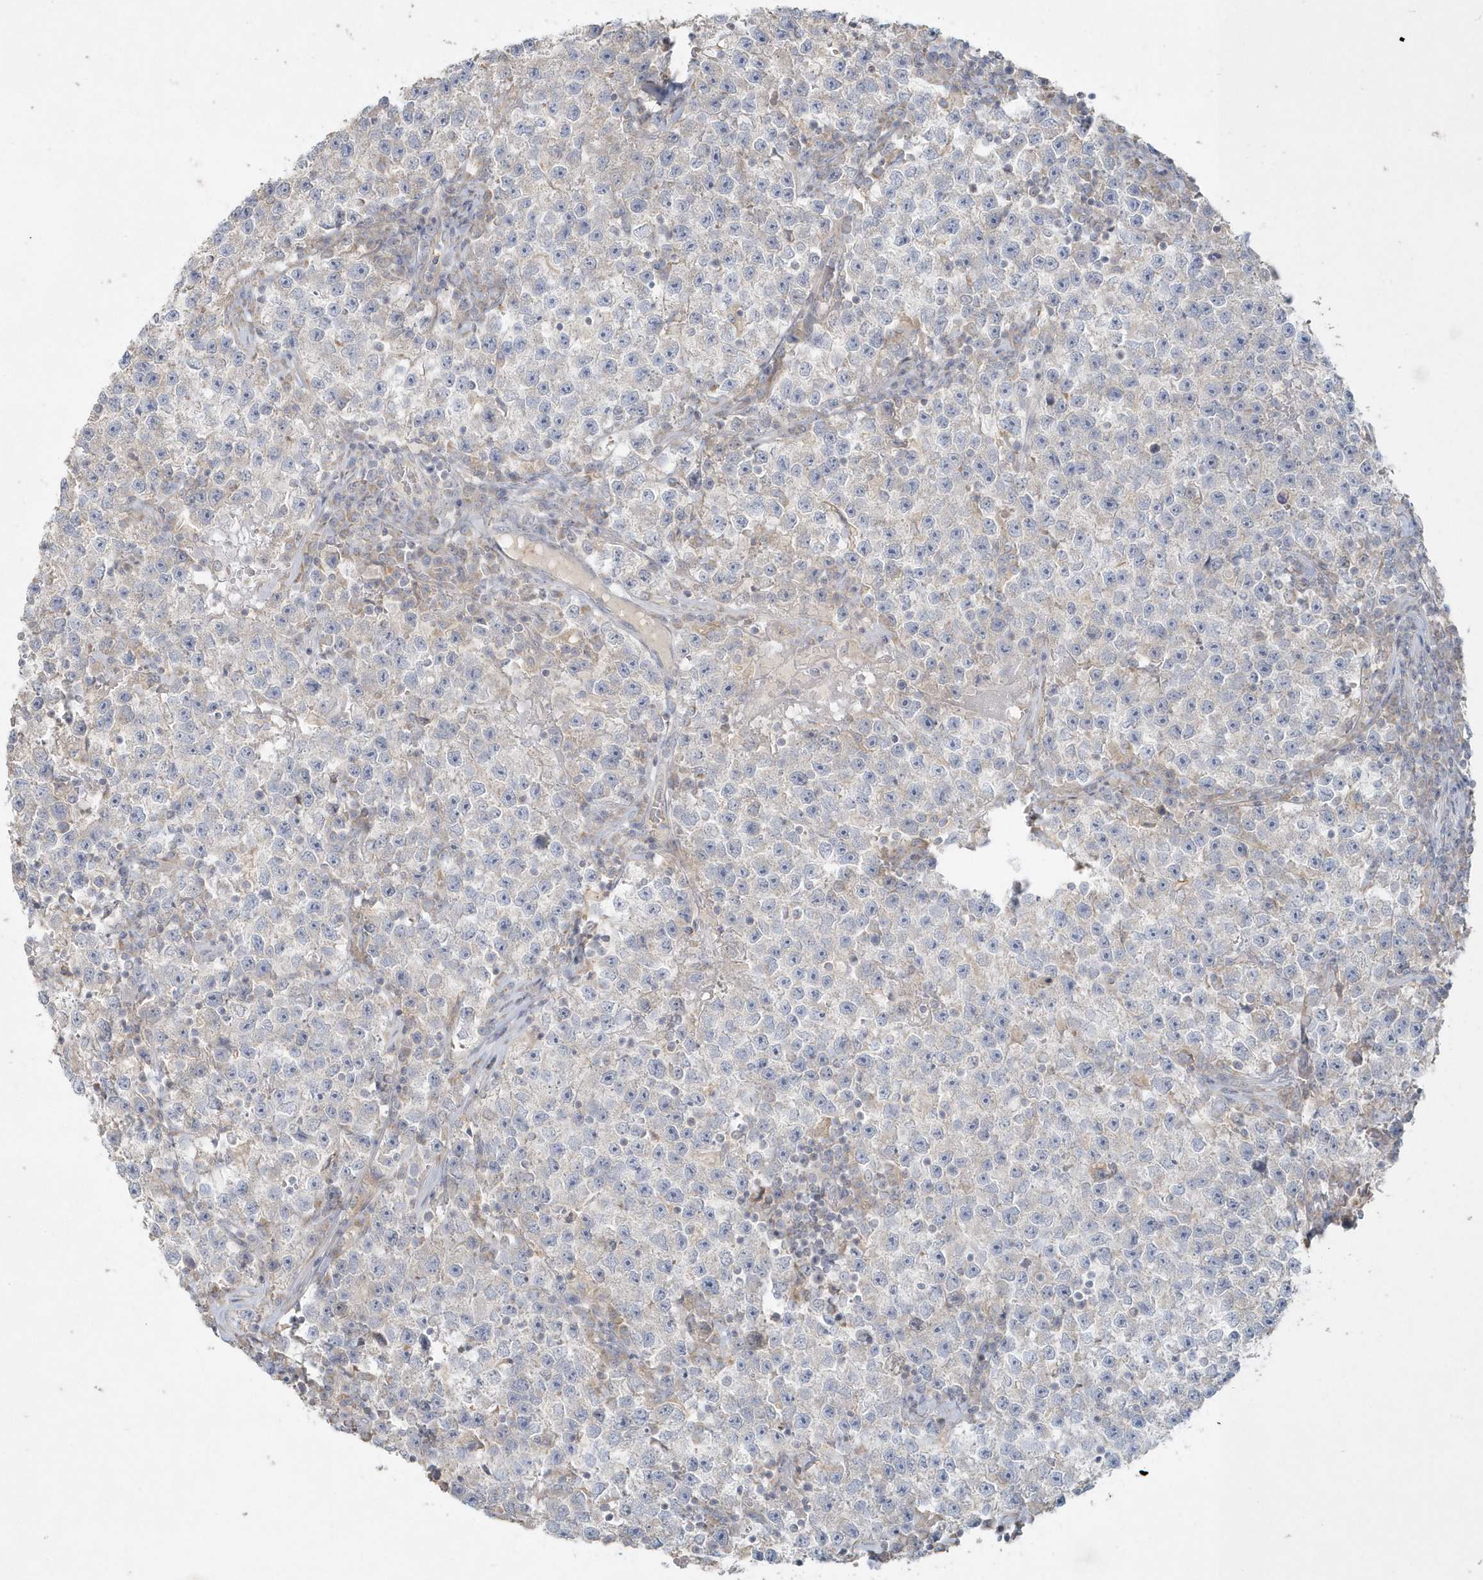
{"staining": {"intensity": "negative", "quantity": "none", "location": "none"}, "tissue": "testis cancer", "cell_type": "Tumor cells", "image_type": "cancer", "snomed": [{"axis": "morphology", "description": "Seminoma, NOS"}, {"axis": "topography", "description": "Testis"}], "caption": "Tumor cells show no significant positivity in testis cancer (seminoma). Brightfield microscopy of immunohistochemistry (IHC) stained with DAB (brown) and hematoxylin (blue), captured at high magnification.", "gene": "BLTP3A", "patient": {"sex": "male", "age": 22}}